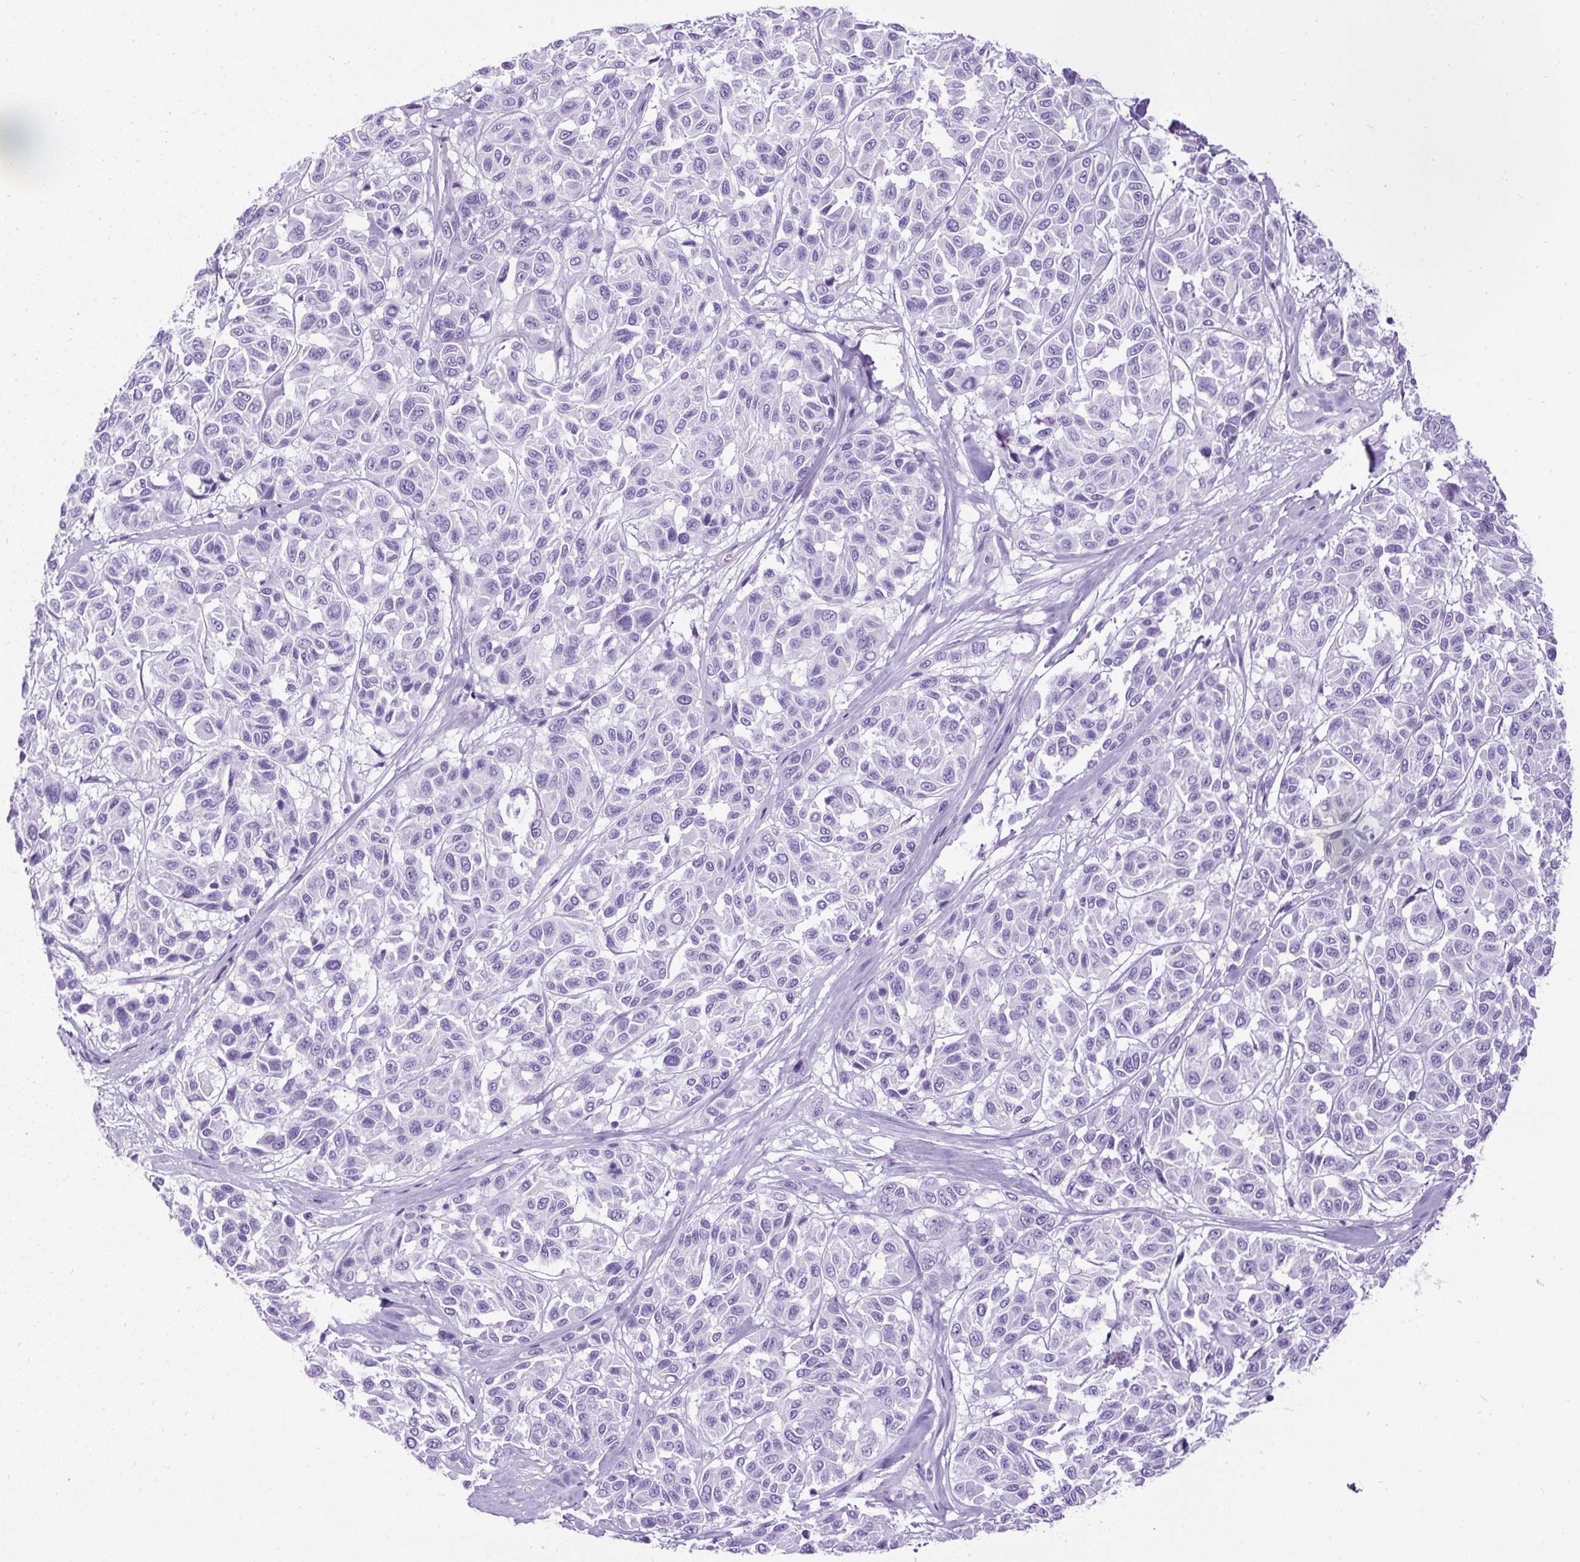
{"staining": {"intensity": "negative", "quantity": "none", "location": "none"}, "tissue": "melanoma", "cell_type": "Tumor cells", "image_type": "cancer", "snomed": [{"axis": "morphology", "description": "Malignant melanoma, NOS"}, {"axis": "topography", "description": "Skin"}], "caption": "An image of melanoma stained for a protein exhibits no brown staining in tumor cells.", "gene": "CEL", "patient": {"sex": "female", "age": 66}}